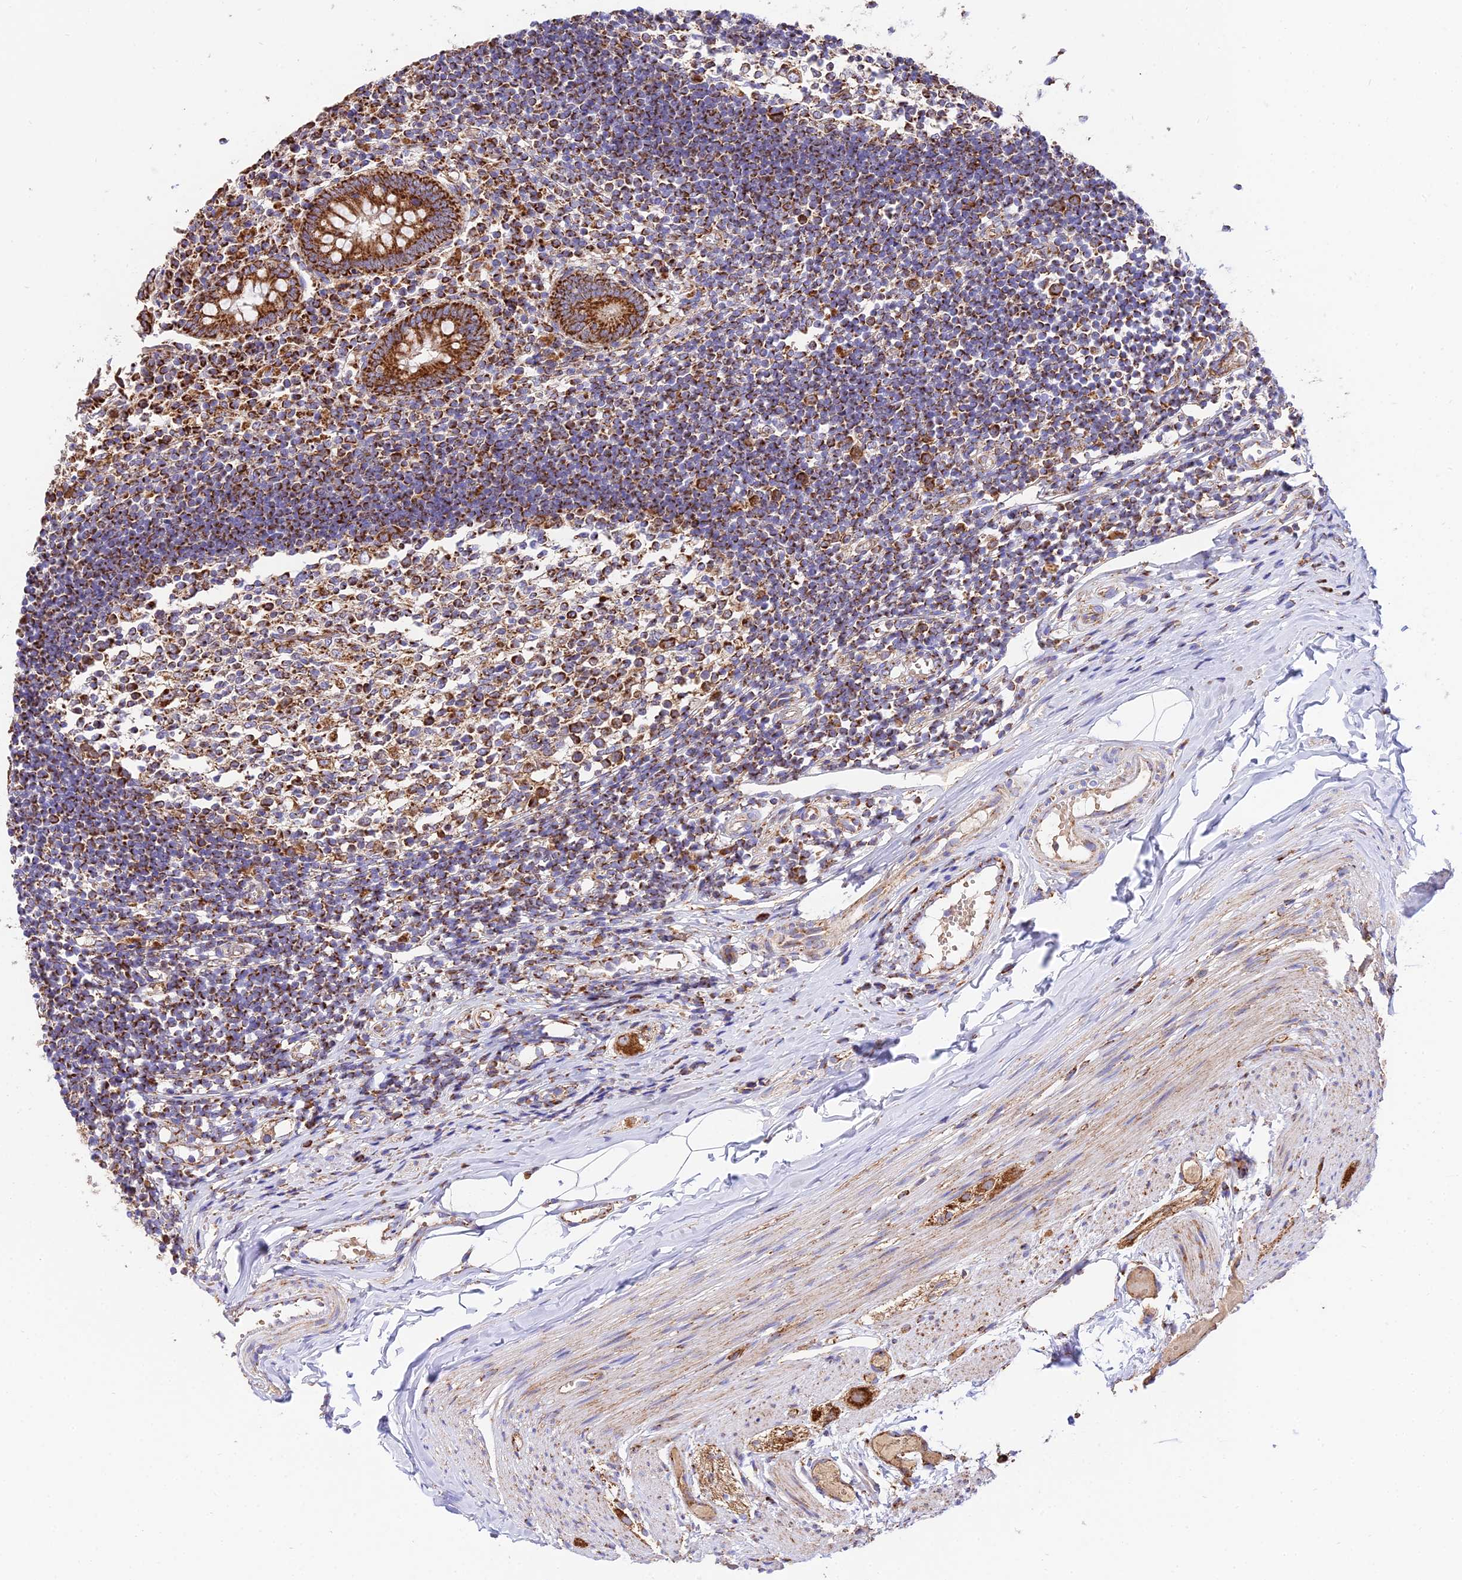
{"staining": {"intensity": "strong", "quantity": ">75%", "location": "cytoplasmic/membranous"}, "tissue": "appendix", "cell_type": "Glandular cells", "image_type": "normal", "snomed": [{"axis": "morphology", "description": "Normal tissue, NOS"}, {"axis": "topography", "description": "Appendix"}], "caption": "Immunohistochemical staining of unremarkable human appendix exhibits high levels of strong cytoplasmic/membranous positivity in about >75% of glandular cells. The protein is stained brown, and the nuclei are stained in blue (DAB (3,3'-diaminobenzidine) IHC with brightfield microscopy, high magnification).", "gene": "OCIAD1", "patient": {"sex": "female", "age": 17}}